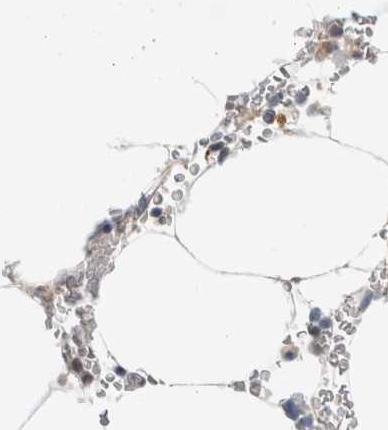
{"staining": {"intensity": "weak", "quantity": ">75%", "location": "cytoplasmic/membranous"}, "tissue": "bone marrow", "cell_type": "Hematopoietic cells", "image_type": "normal", "snomed": [{"axis": "morphology", "description": "Normal tissue, NOS"}, {"axis": "topography", "description": "Bone marrow"}], "caption": "Bone marrow stained with DAB (3,3'-diaminobenzidine) immunohistochemistry (IHC) shows low levels of weak cytoplasmic/membranous expression in about >75% of hematopoietic cells.", "gene": "CASP6", "patient": {"sex": "male", "age": 70}}